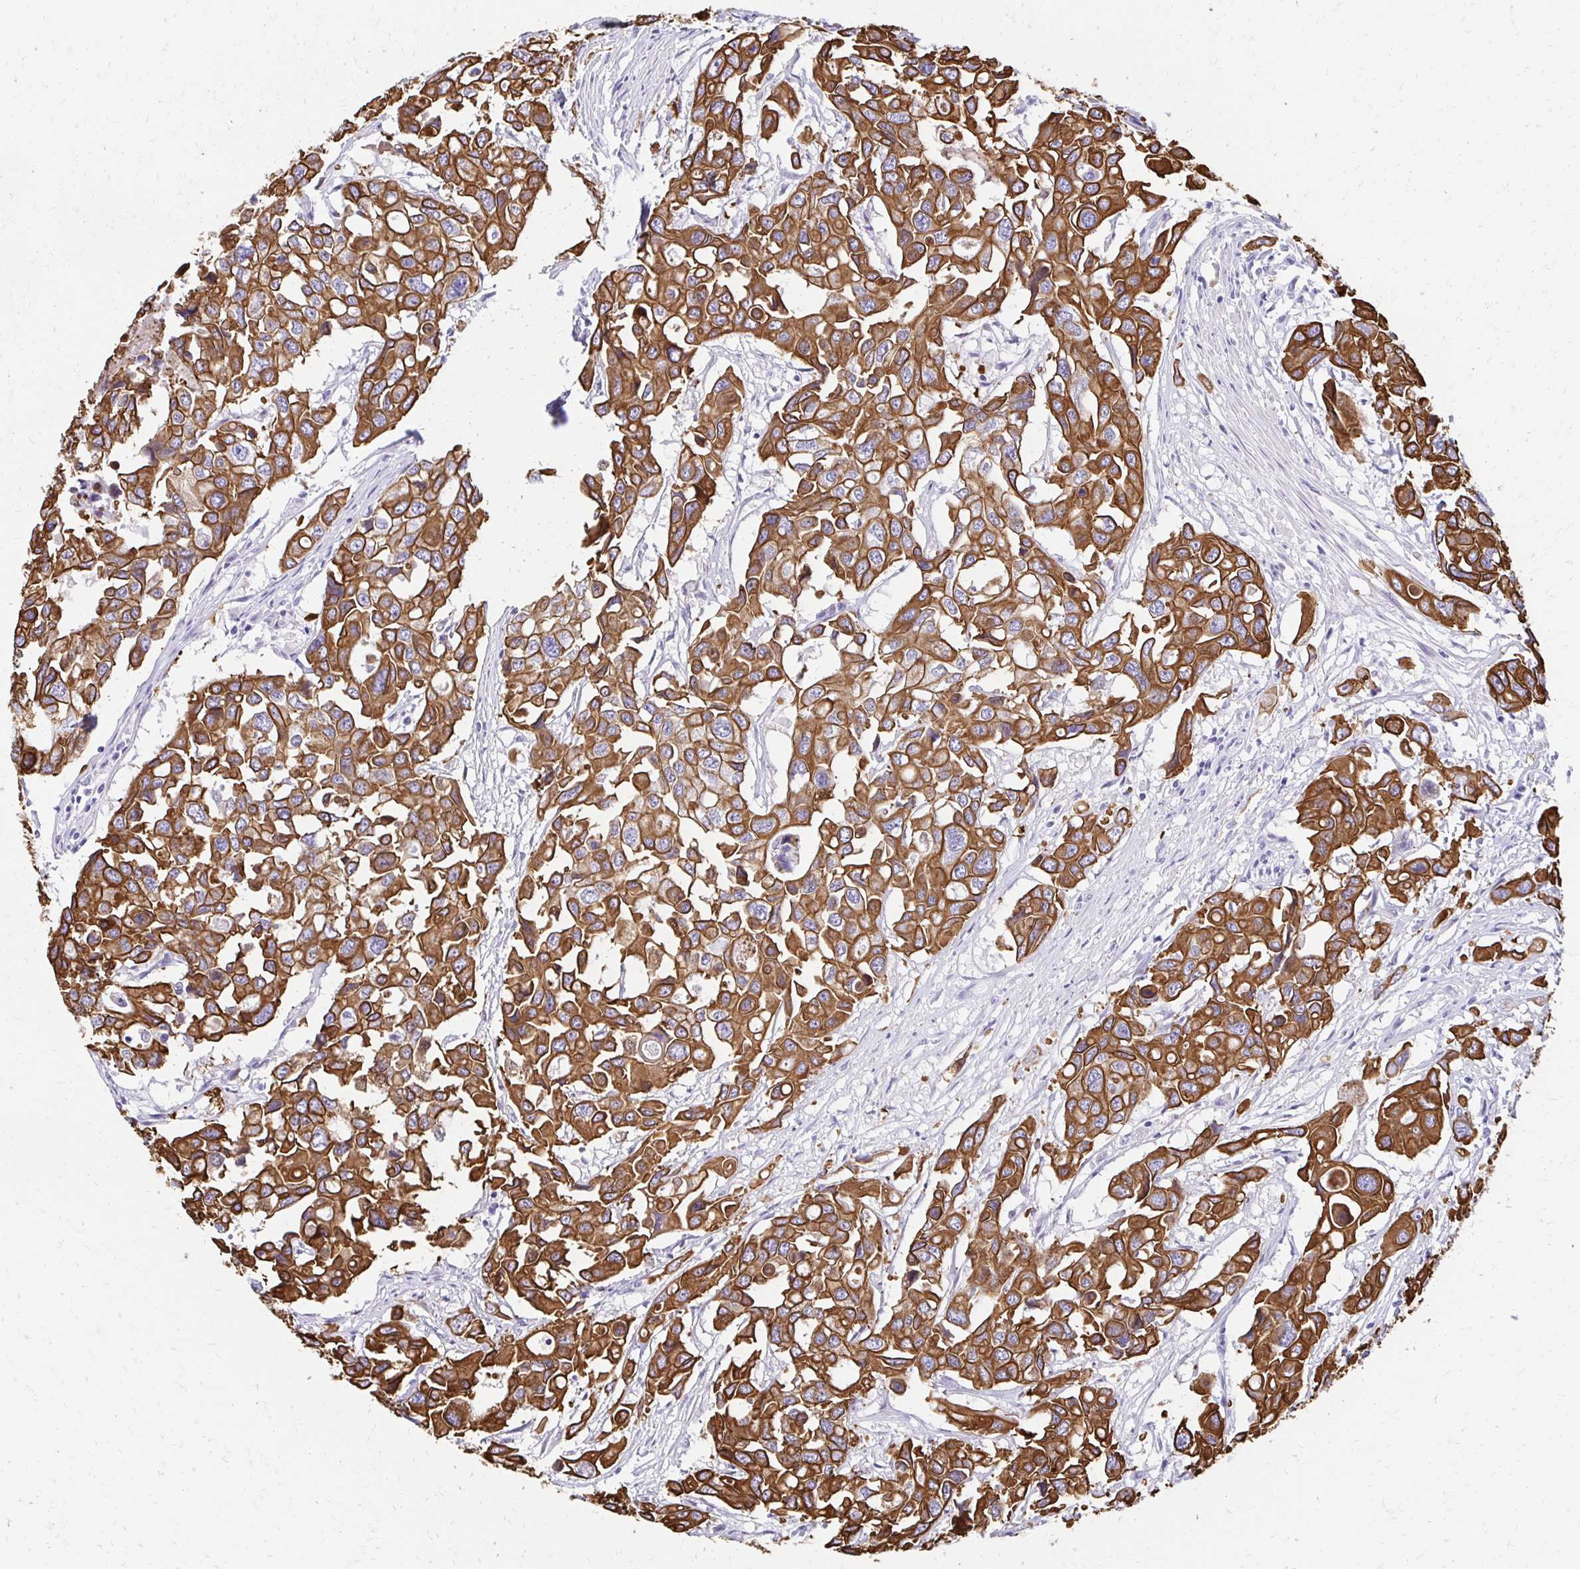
{"staining": {"intensity": "strong", "quantity": ">75%", "location": "cytoplasmic/membranous"}, "tissue": "colorectal cancer", "cell_type": "Tumor cells", "image_type": "cancer", "snomed": [{"axis": "morphology", "description": "Adenocarcinoma, NOS"}, {"axis": "topography", "description": "Colon"}], "caption": "Brown immunohistochemical staining in adenocarcinoma (colorectal) shows strong cytoplasmic/membranous positivity in about >75% of tumor cells.", "gene": "C1QTNF2", "patient": {"sex": "male", "age": 77}}